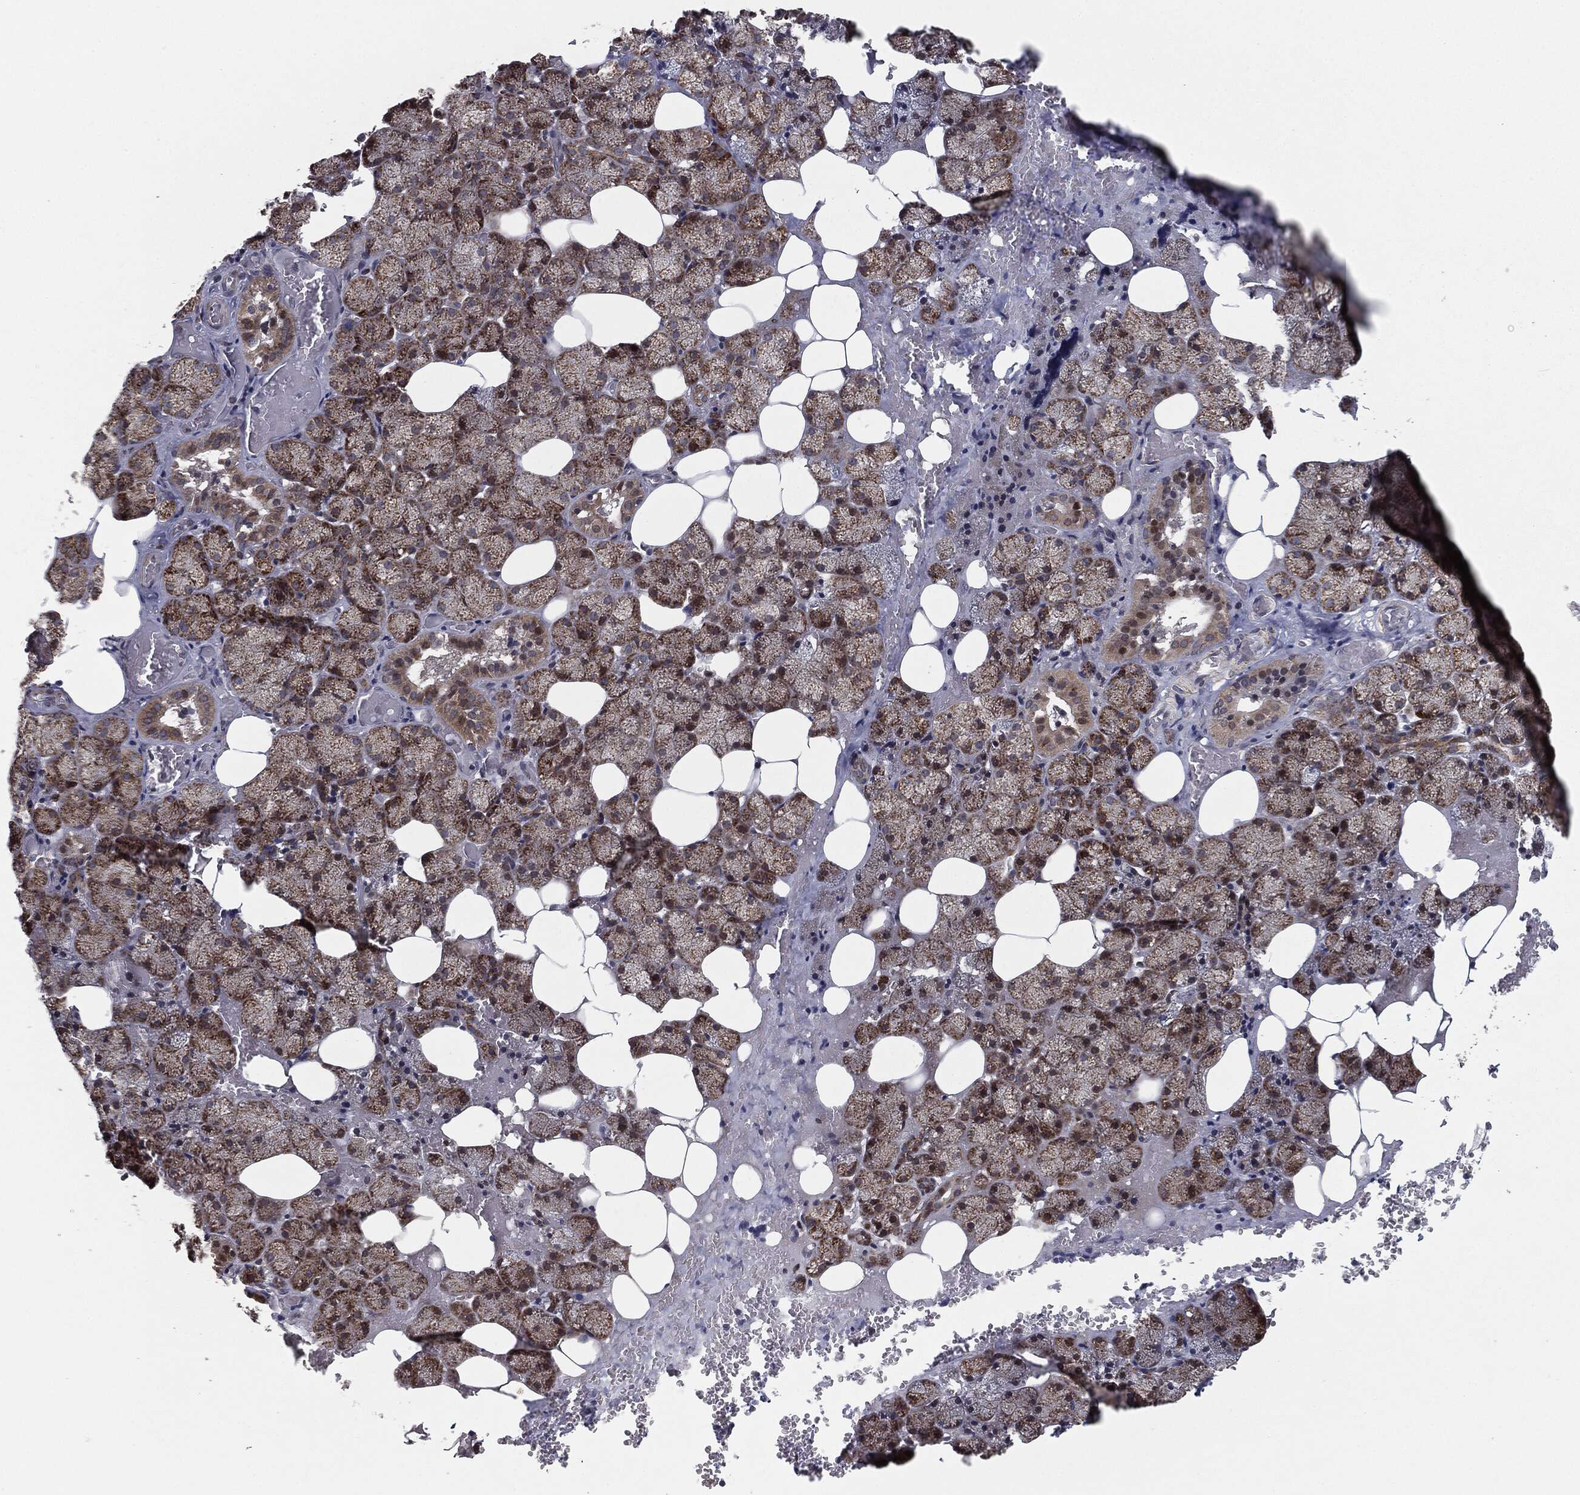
{"staining": {"intensity": "strong", "quantity": ">75%", "location": "cytoplasmic/membranous"}, "tissue": "salivary gland", "cell_type": "Glandular cells", "image_type": "normal", "snomed": [{"axis": "morphology", "description": "Normal tissue, NOS"}, {"axis": "topography", "description": "Salivary gland"}], "caption": "IHC micrograph of normal human salivary gland stained for a protein (brown), which reveals high levels of strong cytoplasmic/membranous positivity in about >75% of glandular cells.", "gene": "CHCHD2", "patient": {"sex": "male", "age": 38}}